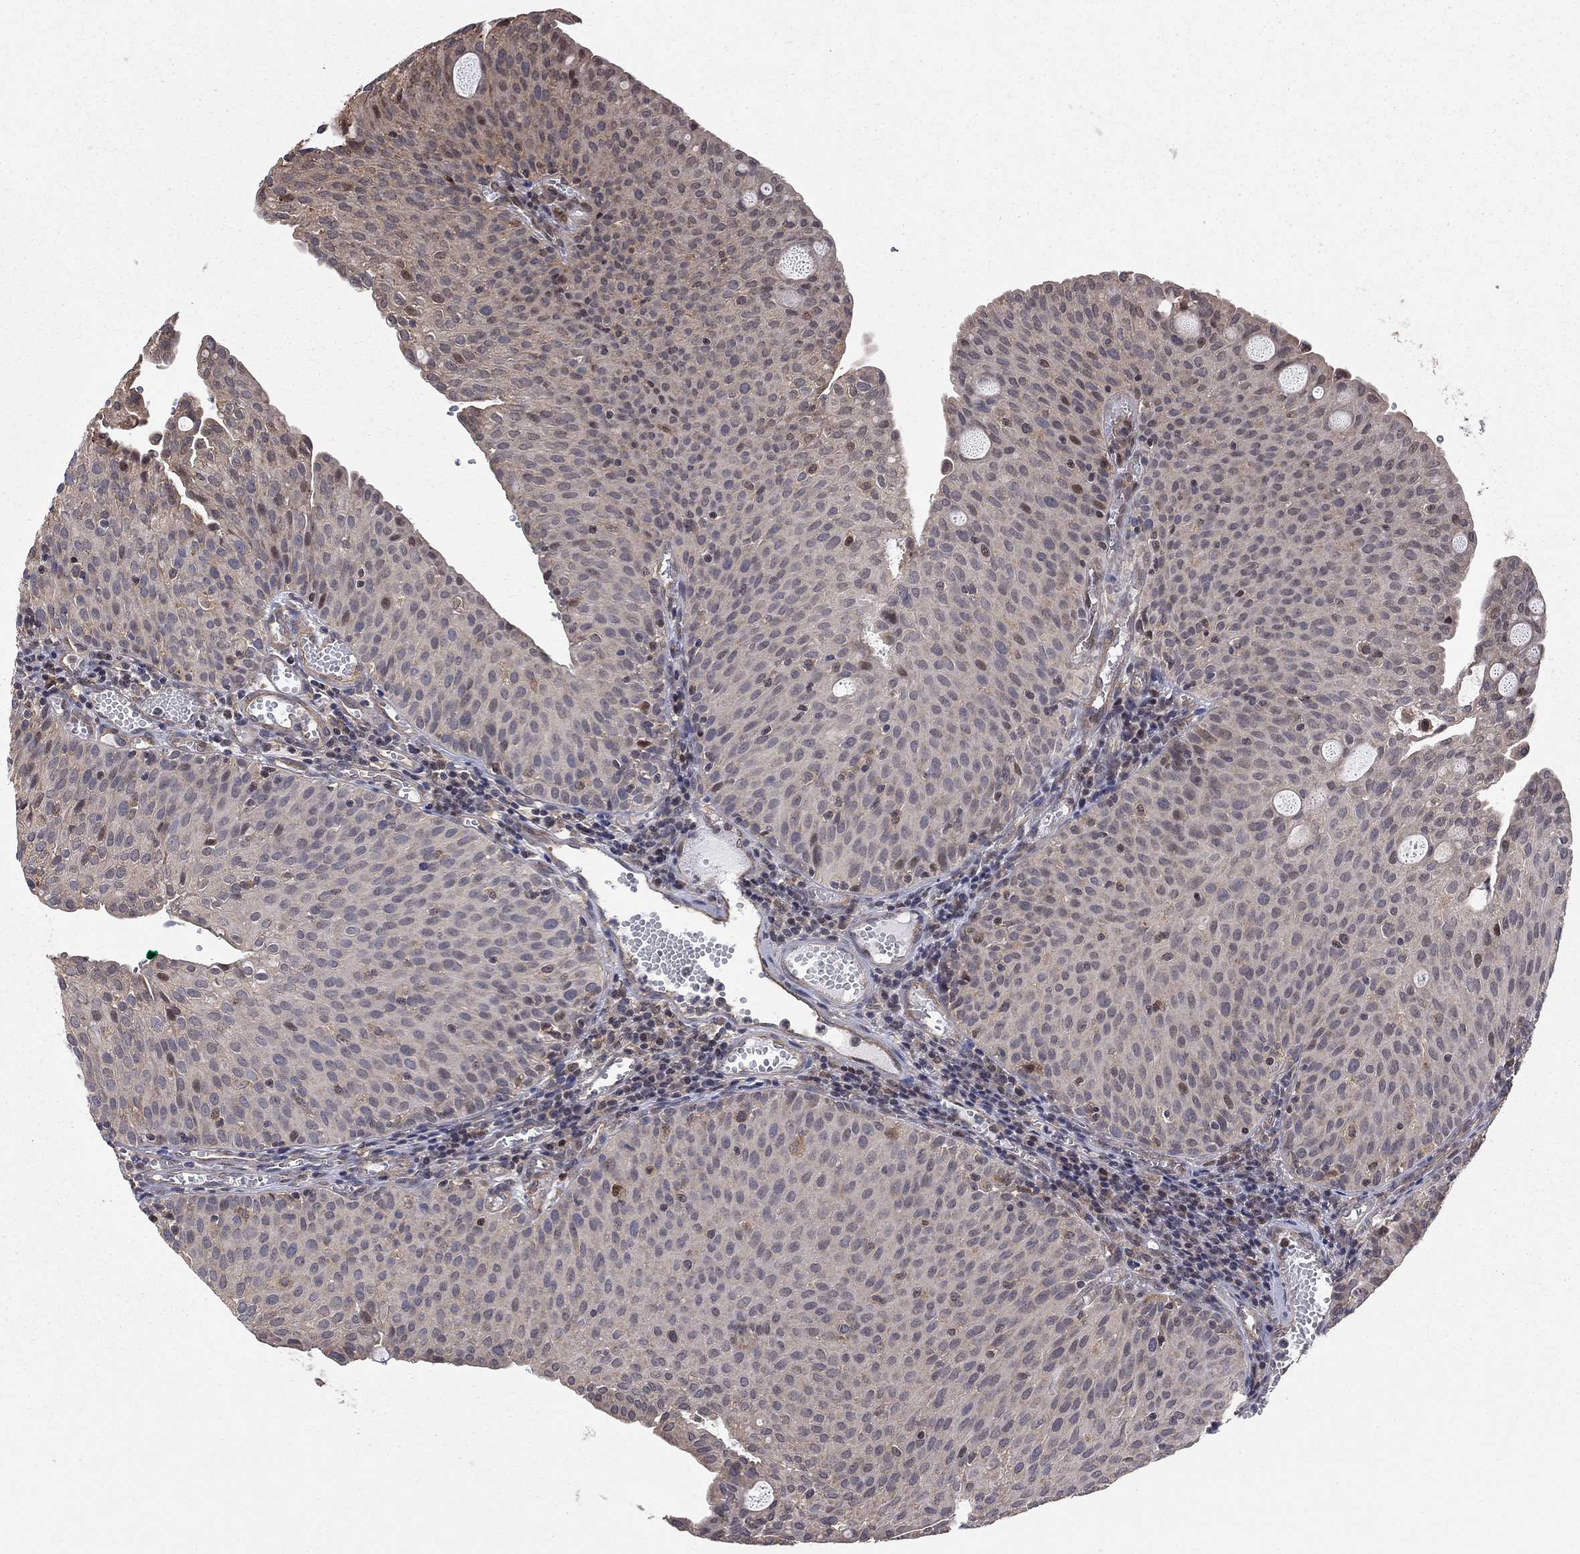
{"staining": {"intensity": "moderate", "quantity": "<25%", "location": "cytoplasmic/membranous"}, "tissue": "urothelial cancer", "cell_type": "Tumor cells", "image_type": "cancer", "snomed": [{"axis": "morphology", "description": "Urothelial carcinoma, Low grade"}, {"axis": "topography", "description": "Urinary bladder"}], "caption": "Brown immunohistochemical staining in human urothelial carcinoma (low-grade) shows moderate cytoplasmic/membranous expression in approximately <25% of tumor cells. The staining was performed using DAB to visualize the protein expression in brown, while the nuclei were stained in blue with hematoxylin (Magnification: 20x).", "gene": "TDP1", "patient": {"sex": "male", "age": 54}}